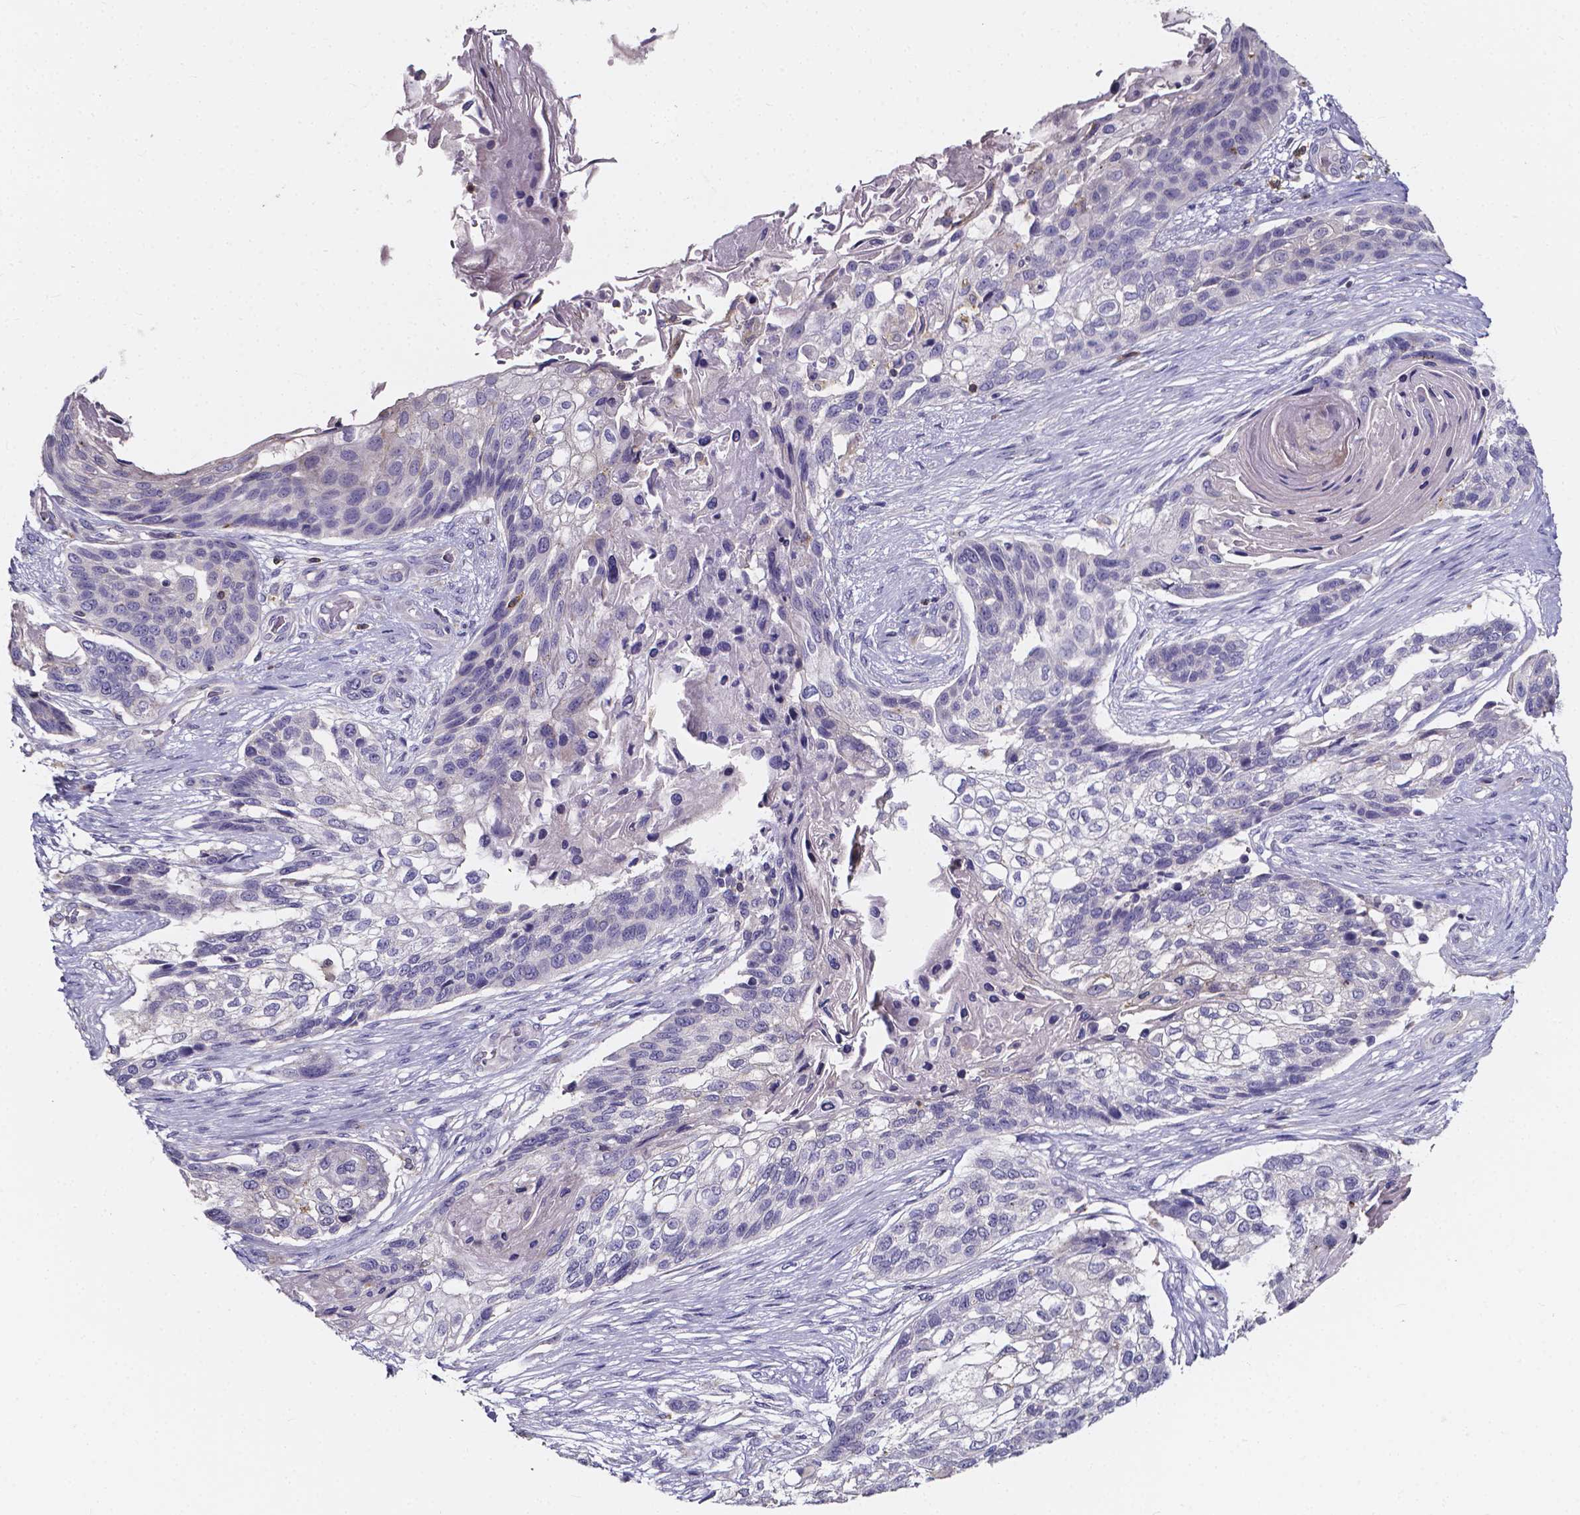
{"staining": {"intensity": "negative", "quantity": "none", "location": "none"}, "tissue": "lung cancer", "cell_type": "Tumor cells", "image_type": "cancer", "snomed": [{"axis": "morphology", "description": "Squamous cell carcinoma, NOS"}, {"axis": "topography", "description": "Lung"}], "caption": "The image shows no significant positivity in tumor cells of squamous cell carcinoma (lung).", "gene": "THEMIS", "patient": {"sex": "male", "age": 69}}